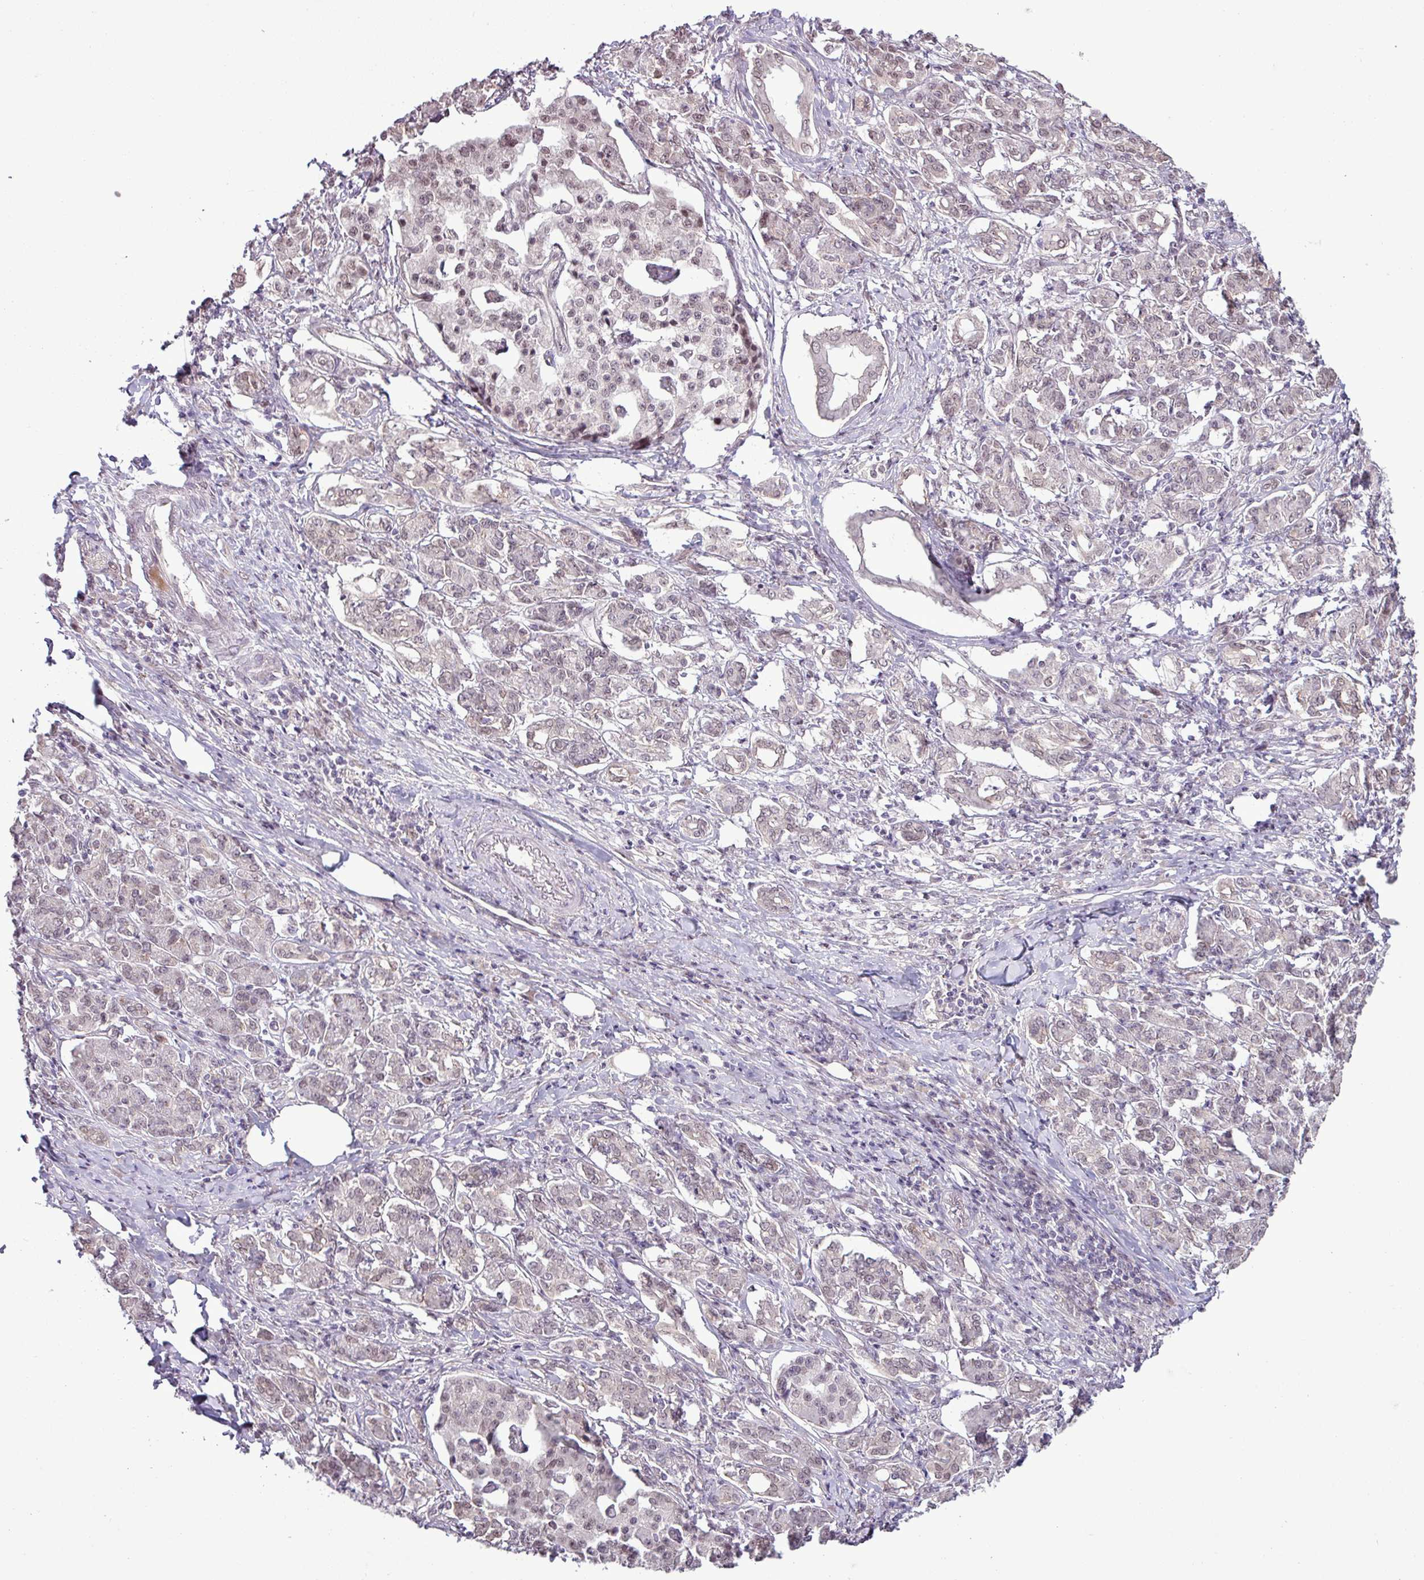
{"staining": {"intensity": "weak", "quantity": "25%-75%", "location": "nuclear"}, "tissue": "pancreatic cancer", "cell_type": "Tumor cells", "image_type": "cancer", "snomed": [{"axis": "morphology", "description": "Adenocarcinoma, NOS"}, {"axis": "topography", "description": "Pancreas"}], "caption": "DAB immunohistochemical staining of human pancreatic adenocarcinoma exhibits weak nuclear protein positivity in approximately 25%-75% of tumor cells.", "gene": "GPT2", "patient": {"sex": "male", "age": 63}}